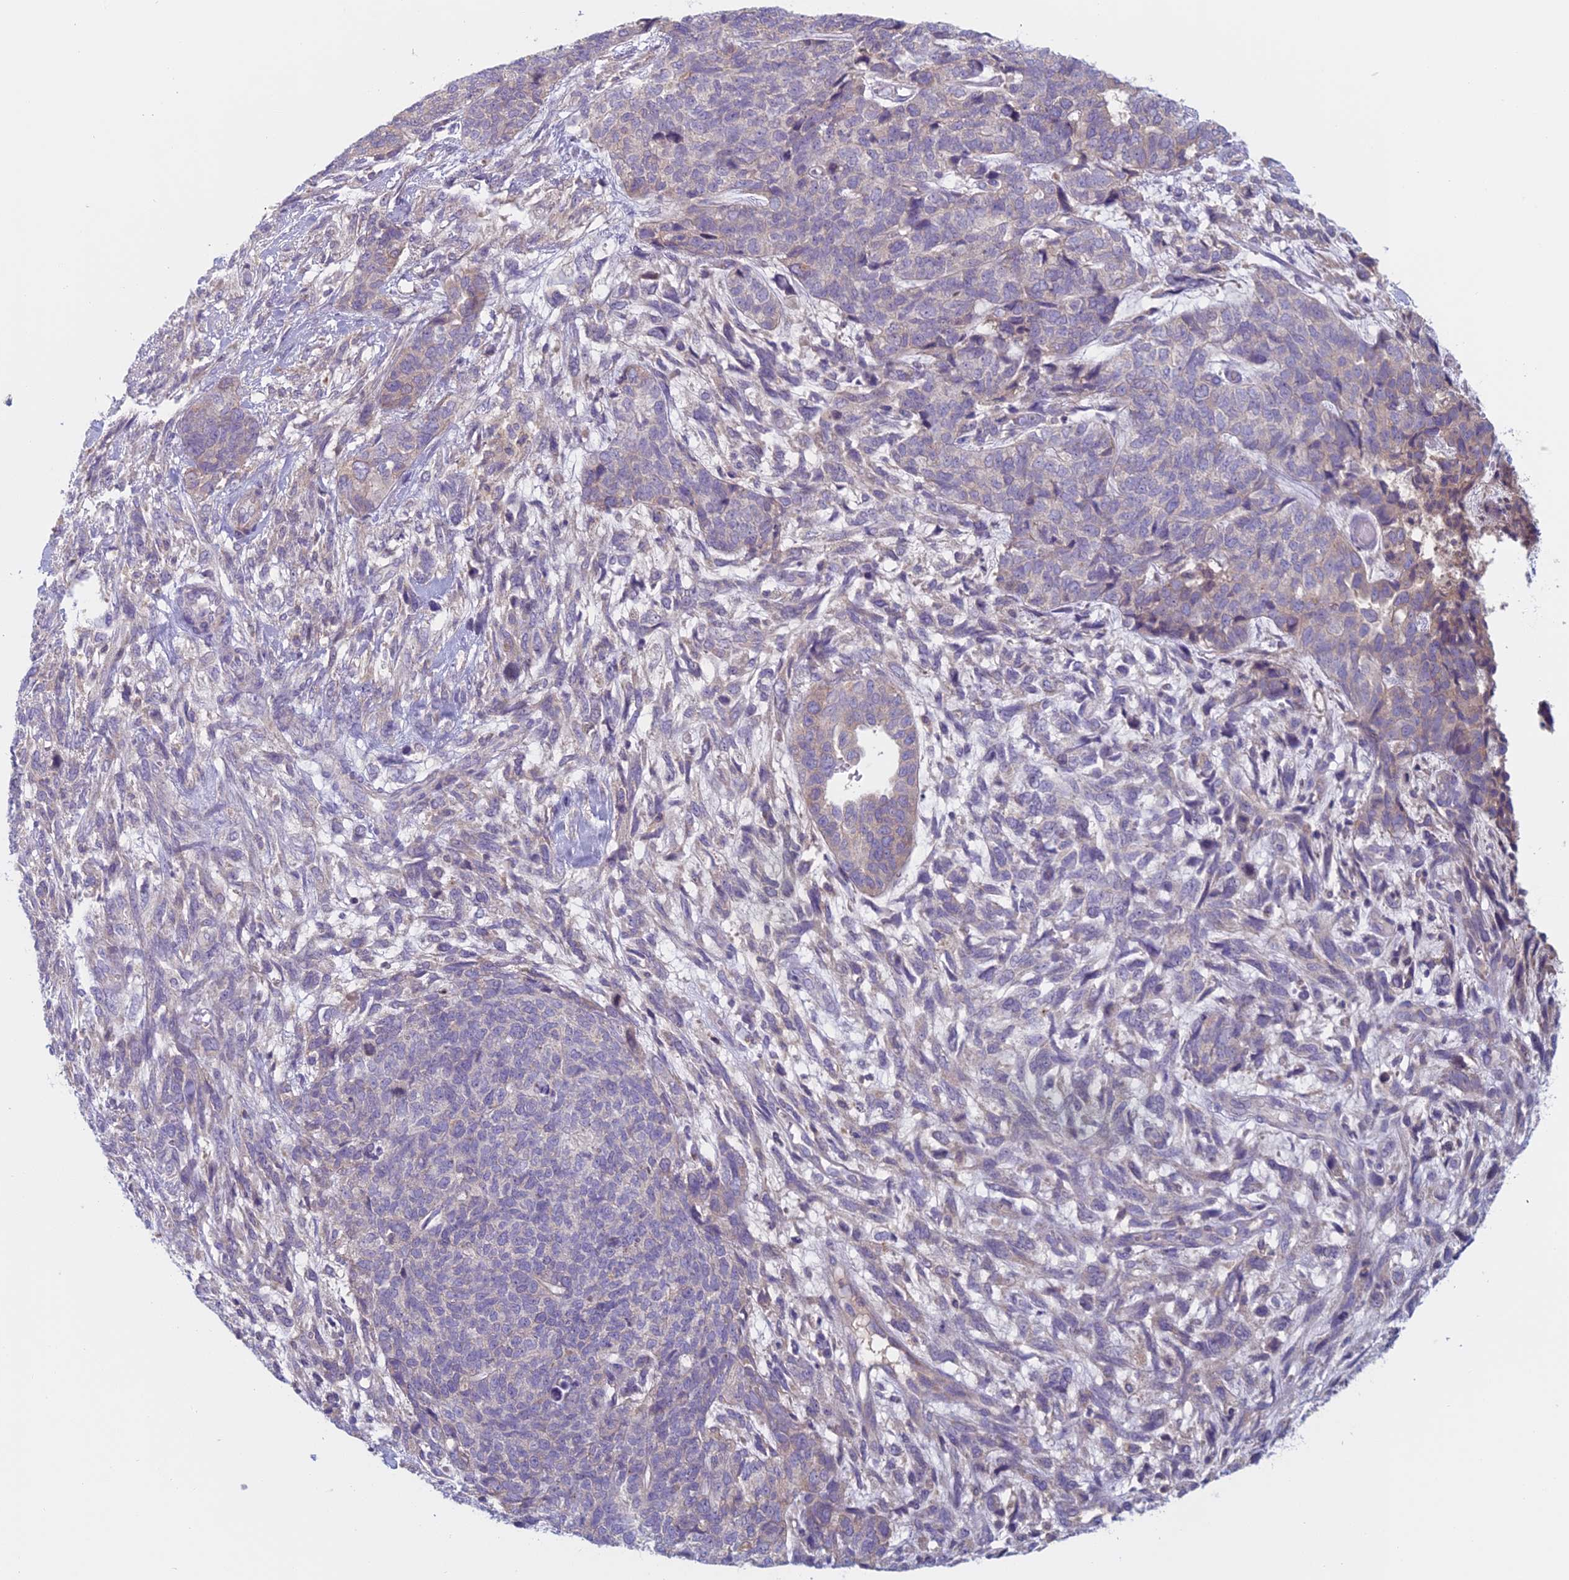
{"staining": {"intensity": "negative", "quantity": "none", "location": "none"}, "tissue": "cervical cancer", "cell_type": "Tumor cells", "image_type": "cancer", "snomed": [{"axis": "morphology", "description": "Squamous cell carcinoma, NOS"}, {"axis": "topography", "description": "Cervix"}], "caption": "High power microscopy image of an immunohistochemistry (IHC) photomicrograph of cervical cancer (squamous cell carcinoma), revealing no significant expression in tumor cells. (Brightfield microscopy of DAB (3,3'-diaminobenzidine) immunohistochemistry (IHC) at high magnification).", "gene": "IFTAP", "patient": {"sex": "female", "age": 63}}